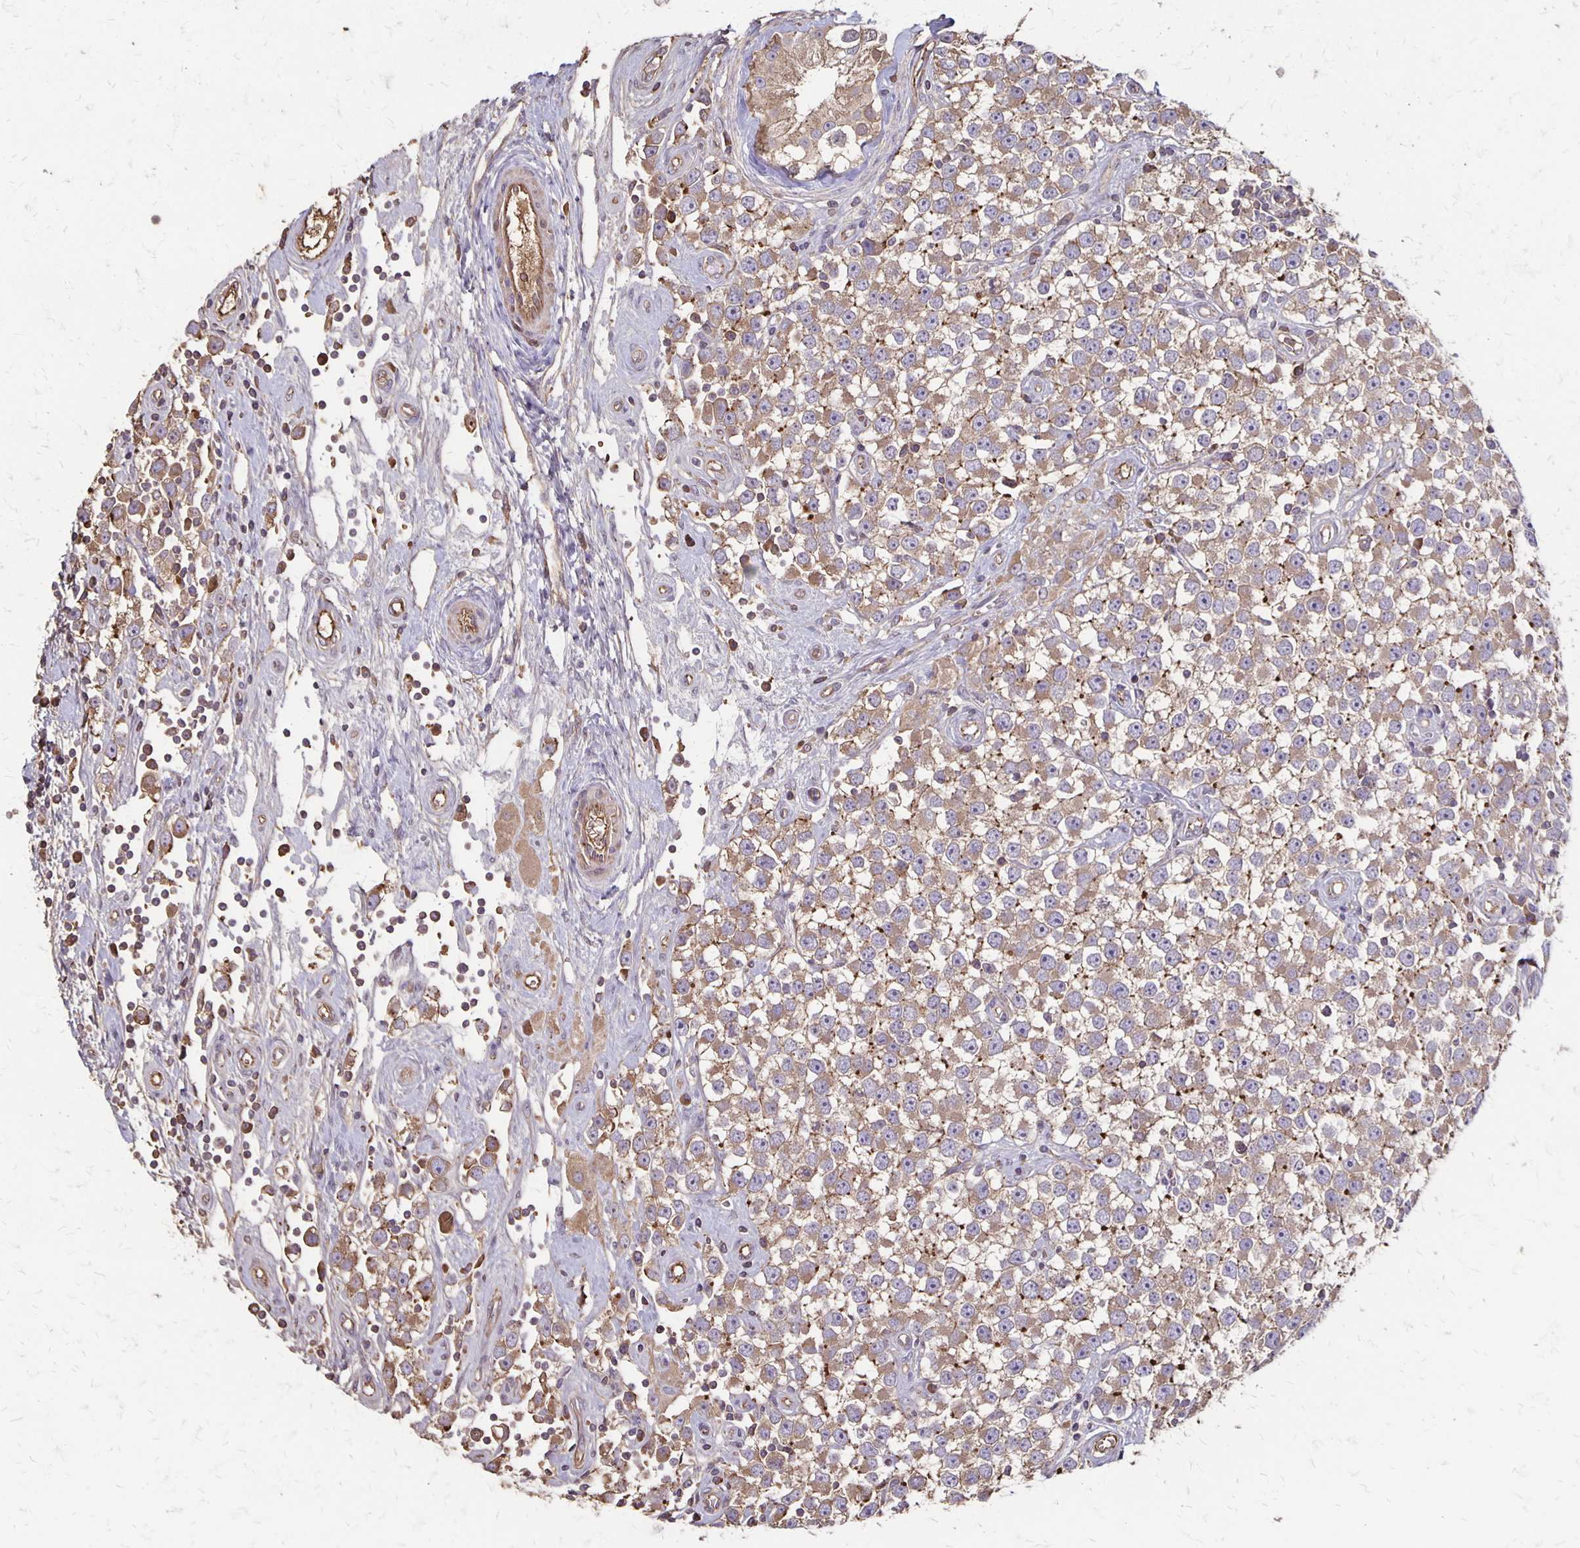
{"staining": {"intensity": "weak", "quantity": ">75%", "location": "cytoplasmic/membranous"}, "tissue": "testis cancer", "cell_type": "Tumor cells", "image_type": "cancer", "snomed": [{"axis": "morphology", "description": "Seminoma, NOS"}, {"axis": "topography", "description": "Testis"}], "caption": "Protein analysis of seminoma (testis) tissue demonstrates weak cytoplasmic/membranous staining in about >75% of tumor cells. (DAB (3,3'-diaminobenzidine) IHC, brown staining for protein, blue staining for nuclei).", "gene": "PROM2", "patient": {"sex": "male", "age": 34}}